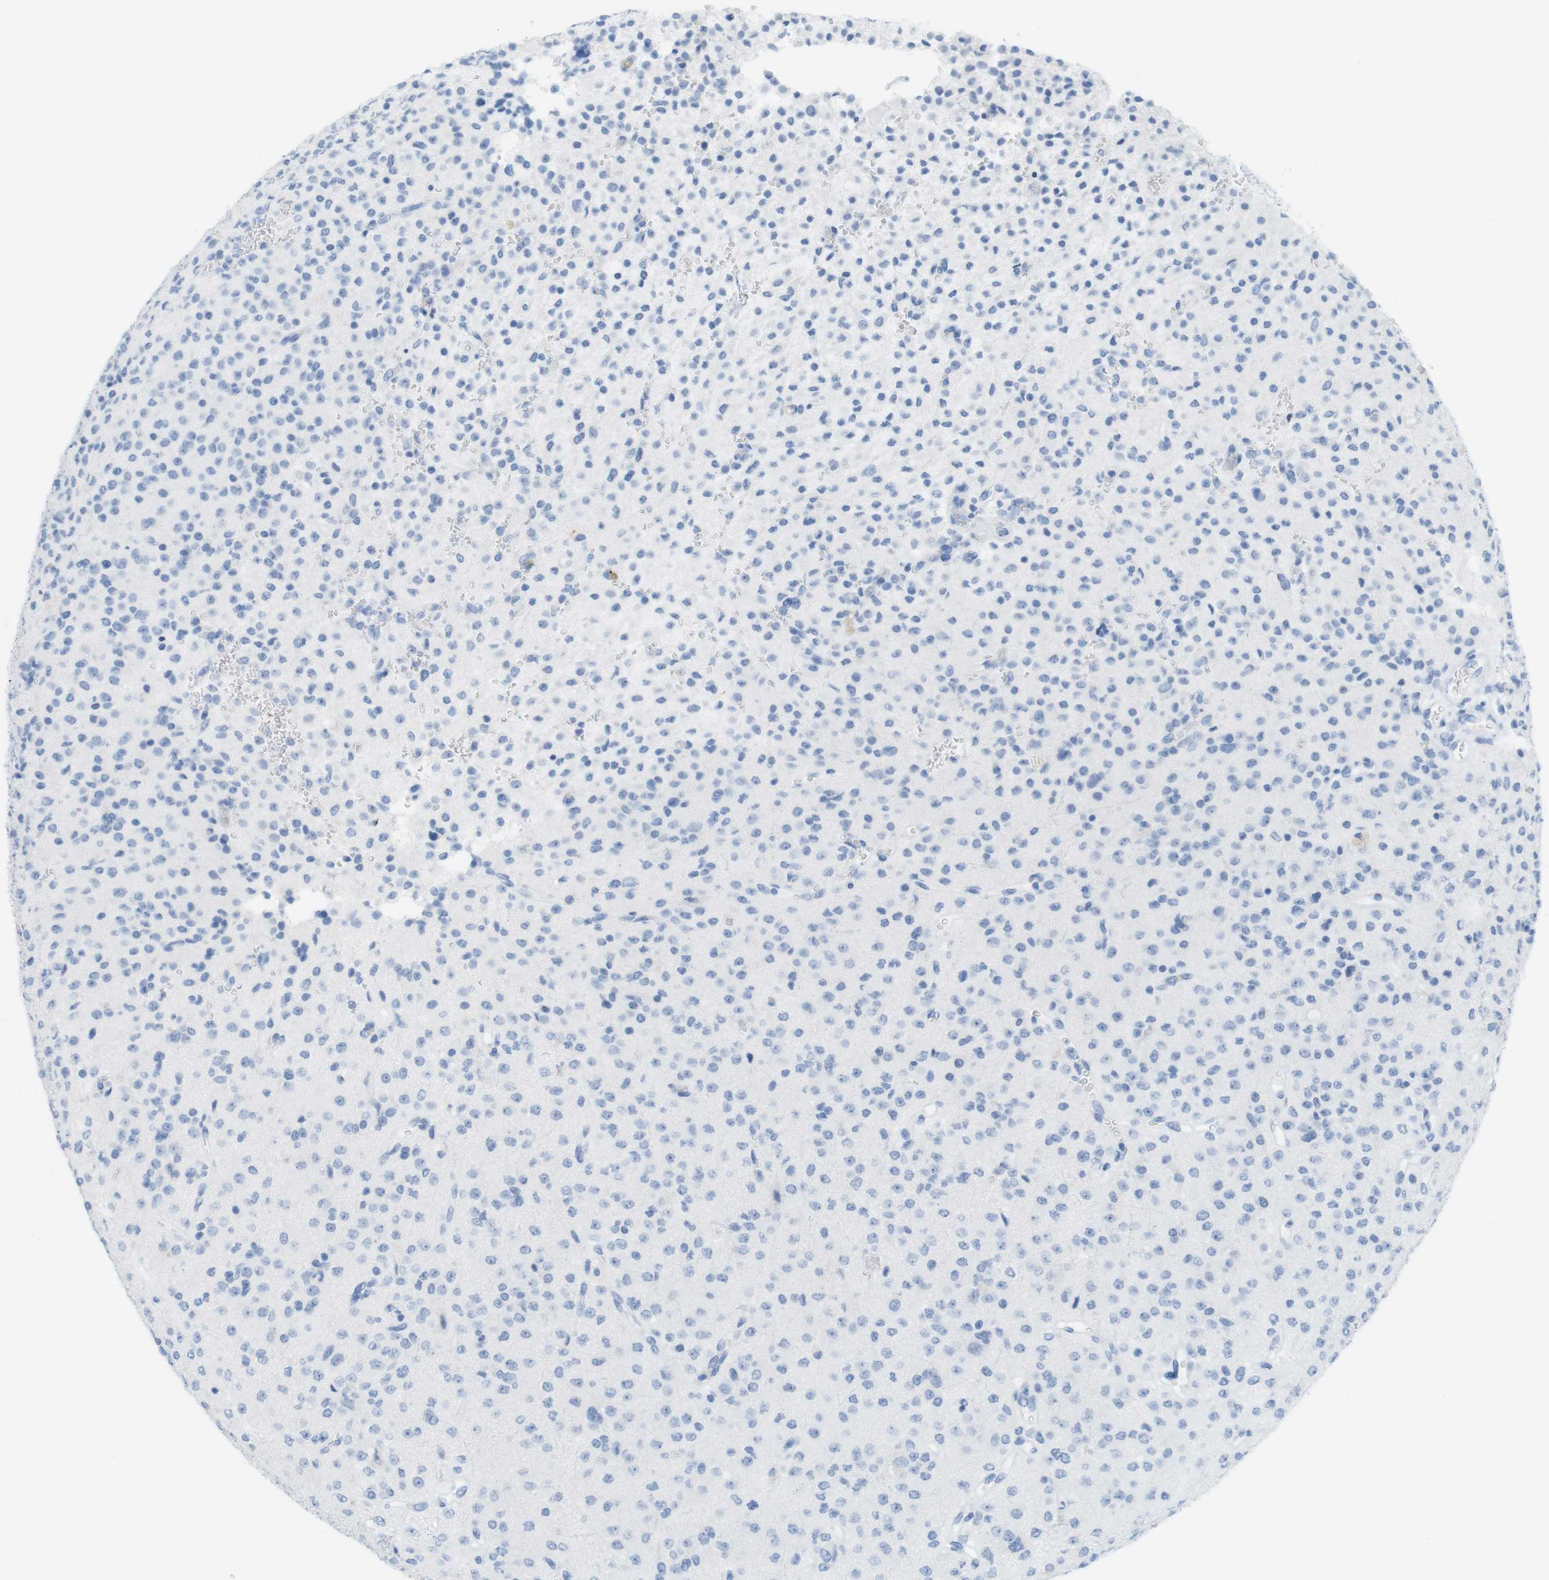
{"staining": {"intensity": "negative", "quantity": "none", "location": "none"}, "tissue": "glioma", "cell_type": "Tumor cells", "image_type": "cancer", "snomed": [{"axis": "morphology", "description": "Glioma, malignant, Low grade"}, {"axis": "topography", "description": "Brain"}], "caption": "A histopathology image of low-grade glioma (malignant) stained for a protein exhibits no brown staining in tumor cells.", "gene": "TNNT2", "patient": {"sex": "male", "age": 38}}